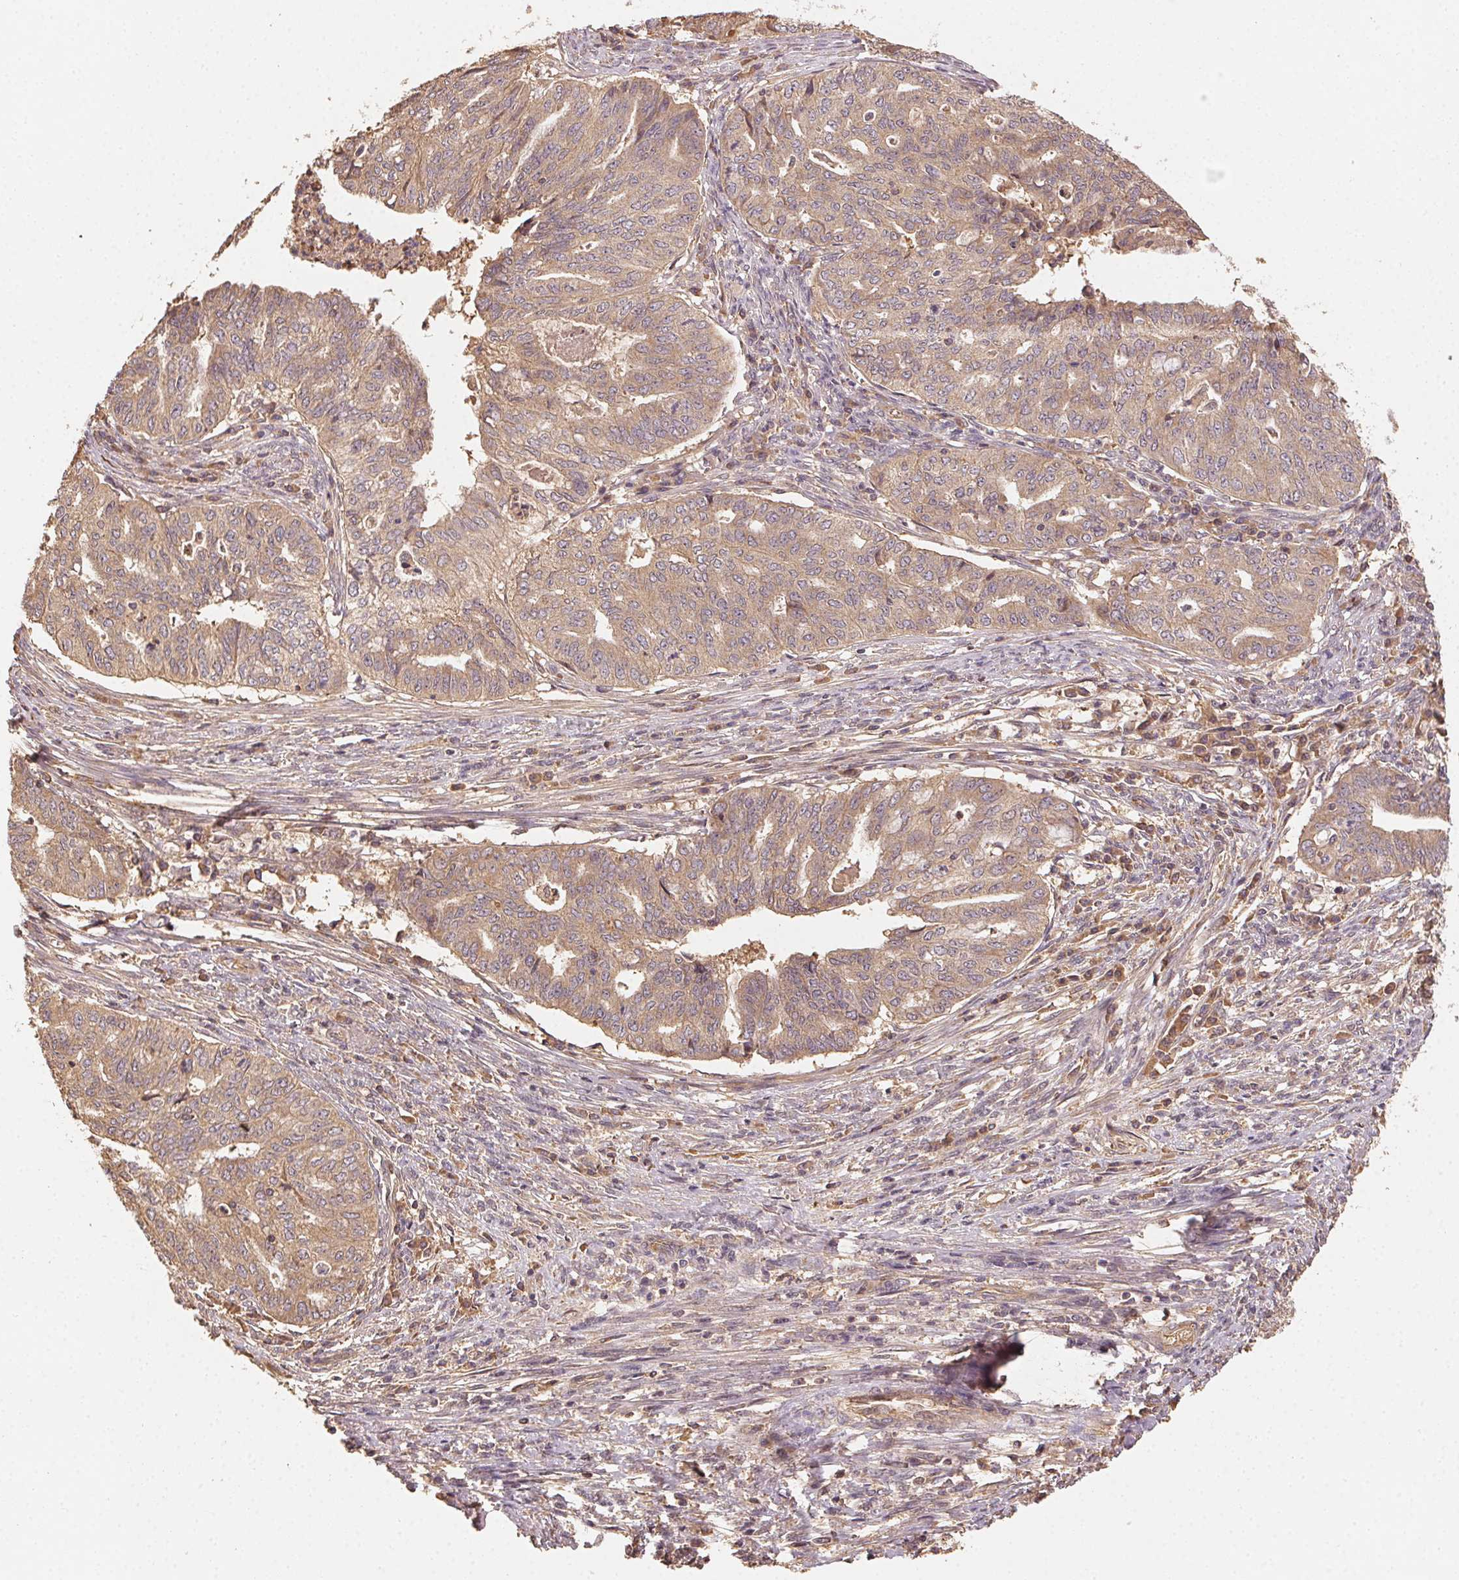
{"staining": {"intensity": "weak", "quantity": ">75%", "location": "cytoplasmic/membranous"}, "tissue": "endometrial cancer", "cell_type": "Tumor cells", "image_type": "cancer", "snomed": [{"axis": "morphology", "description": "Adenocarcinoma, NOS"}, {"axis": "topography", "description": "Endometrium"}], "caption": "Protein staining displays weak cytoplasmic/membranous staining in approximately >75% of tumor cells in endometrial adenocarcinoma. (Stains: DAB in brown, nuclei in blue, Microscopy: brightfield microscopy at high magnification).", "gene": "RALA", "patient": {"sex": "female", "age": 79}}